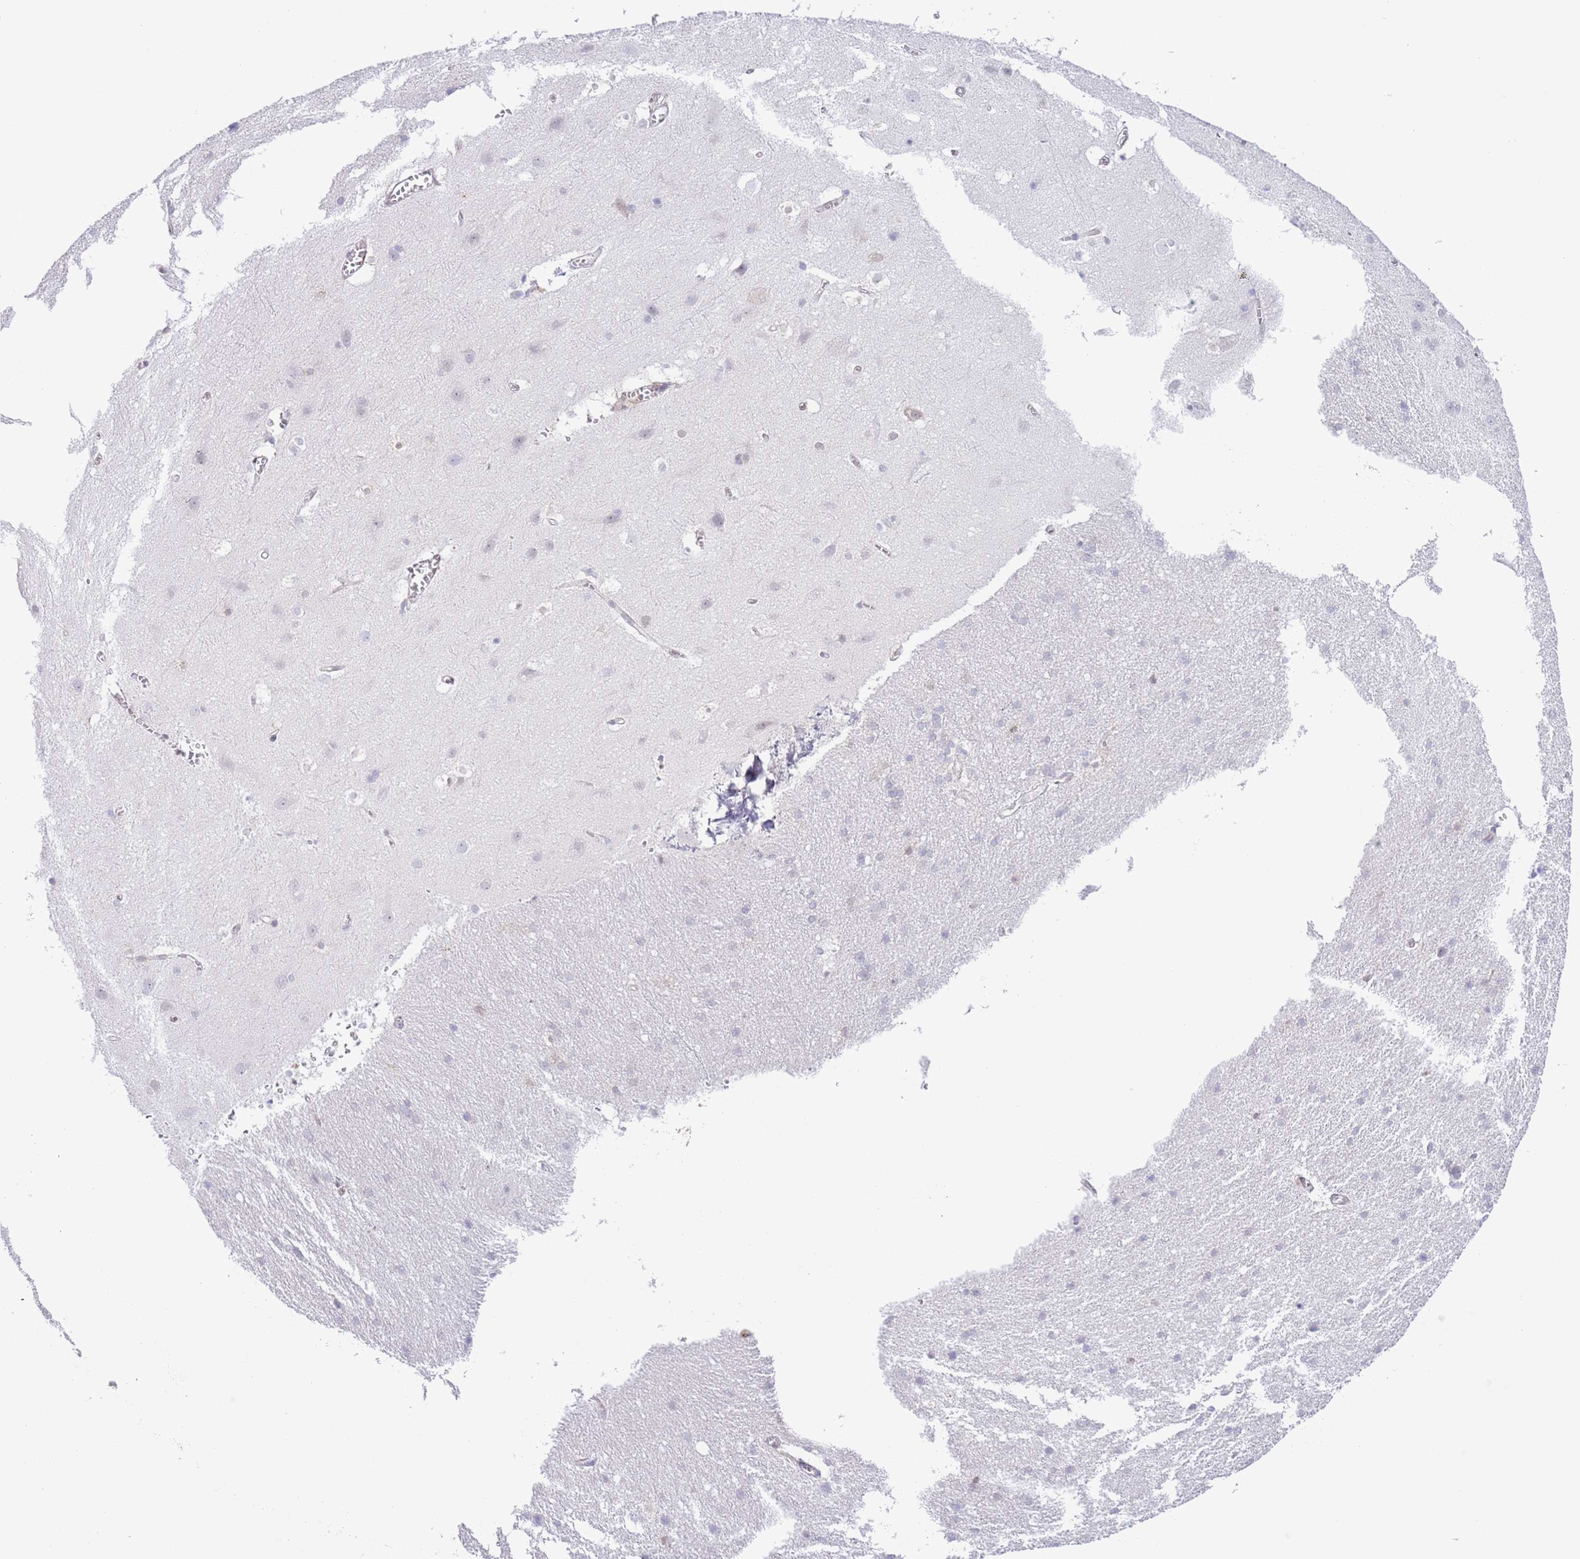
{"staining": {"intensity": "negative", "quantity": "none", "location": "none"}, "tissue": "cerebral cortex", "cell_type": "Endothelial cells", "image_type": "normal", "snomed": [{"axis": "morphology", "description": "Normal tissue, NOS"}, {"axis": "topography", "description": "Cerebral cortex"}], "caption": "Endothelial cells show no significant protein expression in benign cerebral cortex.", "gene": "EBPL", "patient": {"sex": "male", "age": 54}}